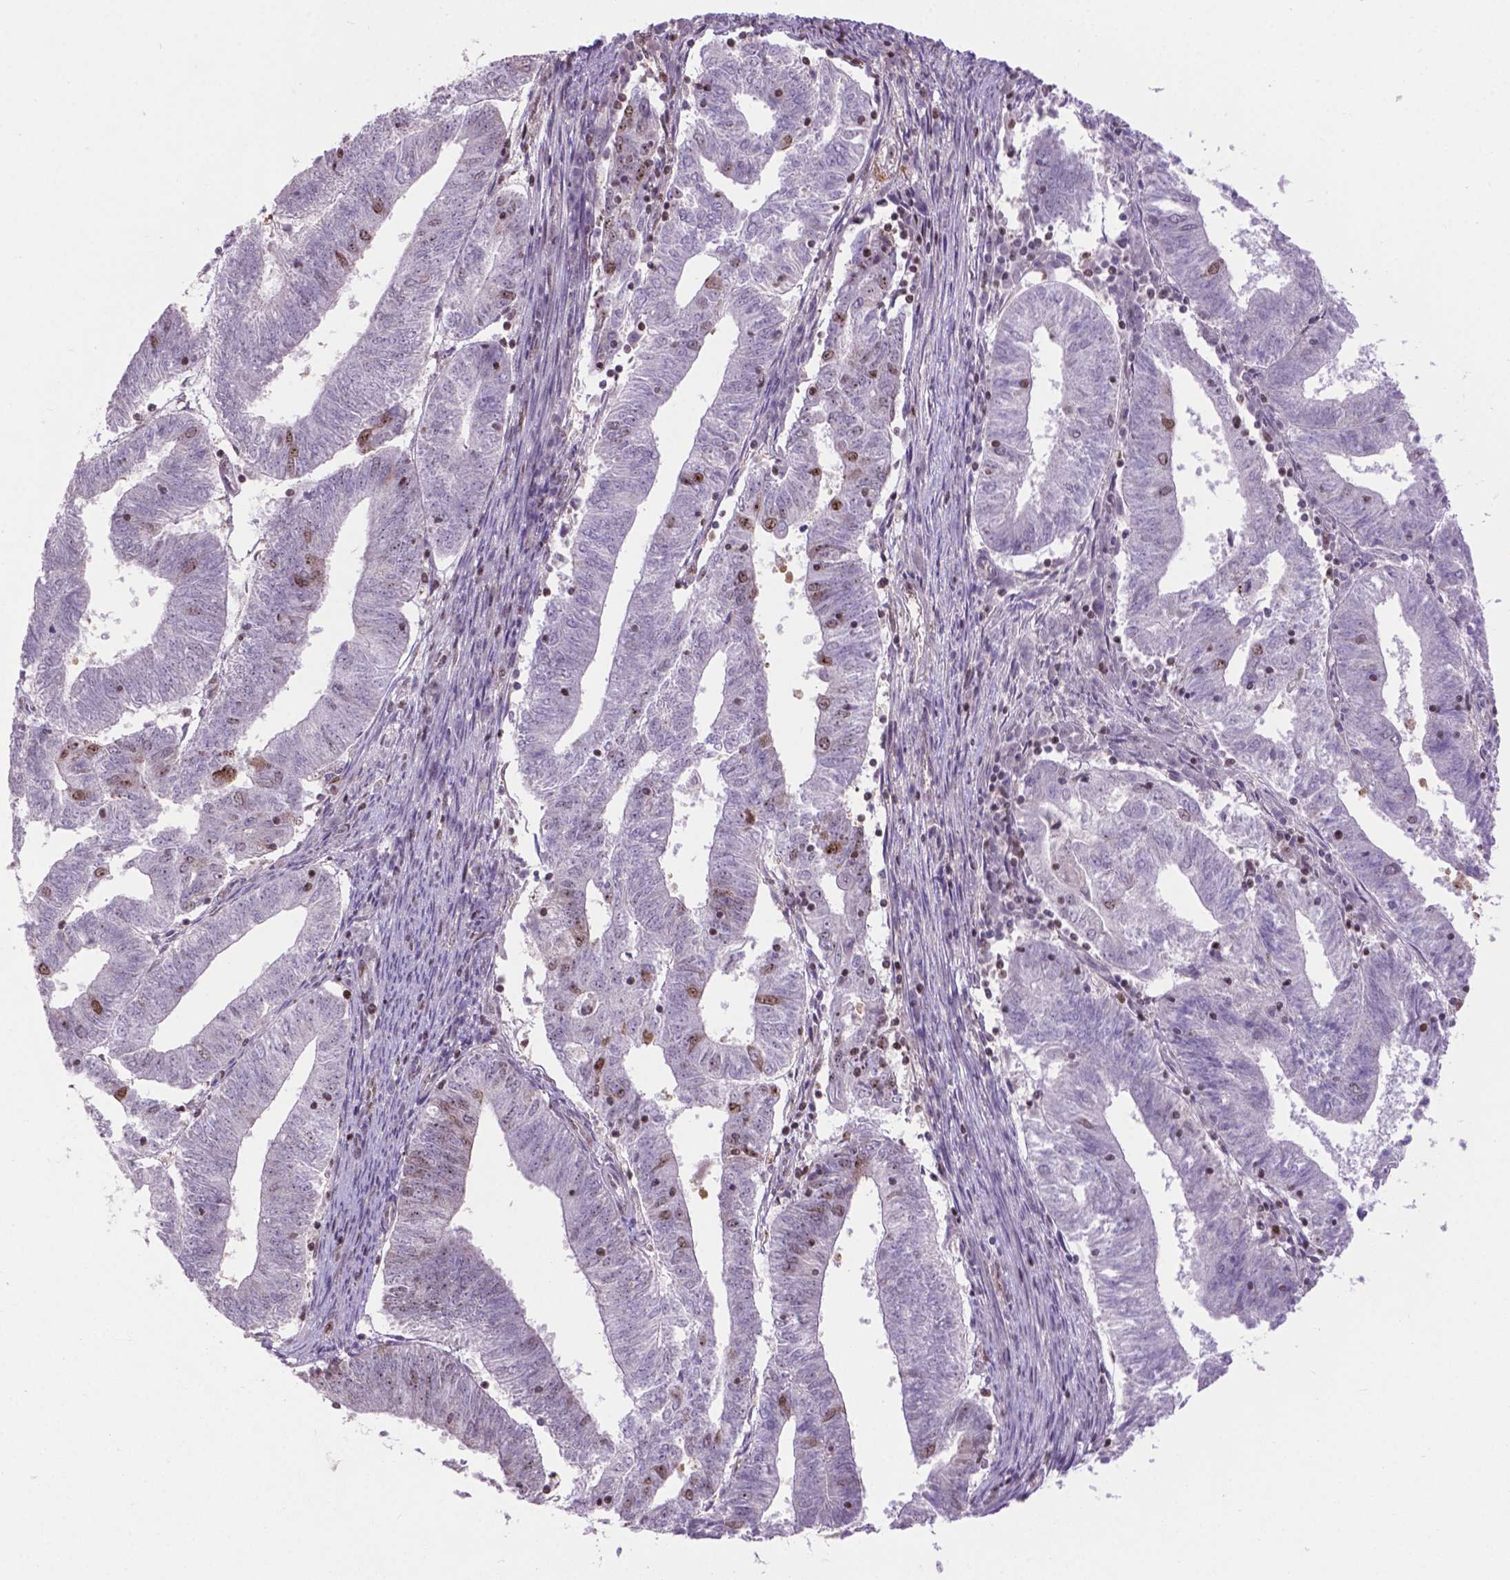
{"staining": {"intensity": "moderate", "quantity": "<25%", "location": "nuclear"}, "tissue": "endometrial cancer", "cell_type": "Tumor cells", "image_type": "cancer", "snomed": [{"axis": "morphology", "description": "Adenocarcinoma, NOS"}, {"axis": "topography", "description": "Endometrium"}], "caption": "Immunohistochemical staining of endometrial cancer displays moderate nuclear protein expression in about <25% of tumor cells.", "gene": "CSNK2A1", "patient": {"sex": "female", "age": 82}}